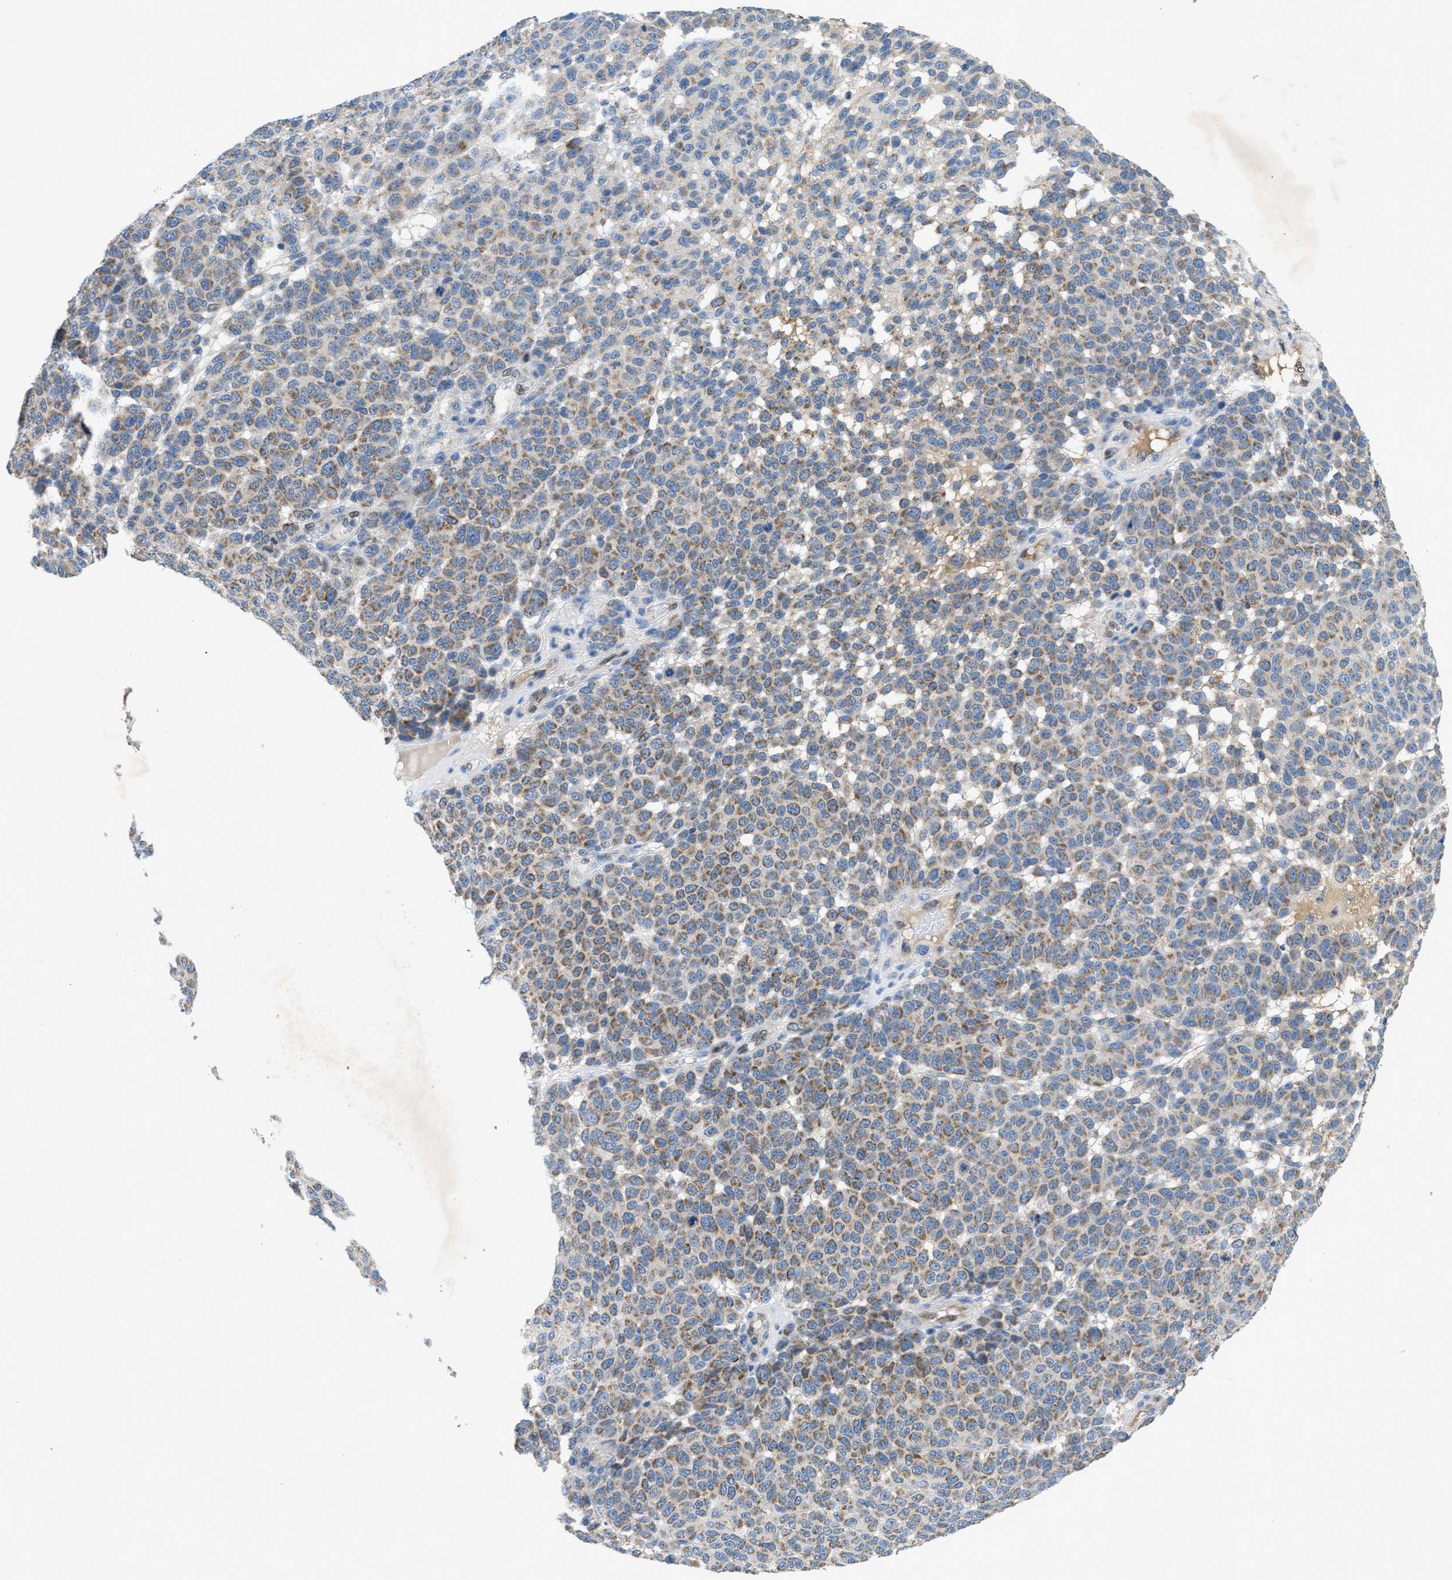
{"staining": {"intensity": "moderate", "quantity": "25%-75%", "location": "cytoplasmic/membranous"}, "tissue": "melanoma", "cell_type": "Tumor cells", "image_type": "cancer", "snomed": [{"axis": "morphology", "description": "Malignant melanoma, NOS"}, {"axis": "topography", "description": "Skin"}], "caption": "Immunohistochemistry of human melanoma displays medium levels of moderate cytoplasmic/membranous expression in approximately 25%-75% of tumor cells.", "gene": "PNKD", "patient": {"sex": "male", "age": 59}}